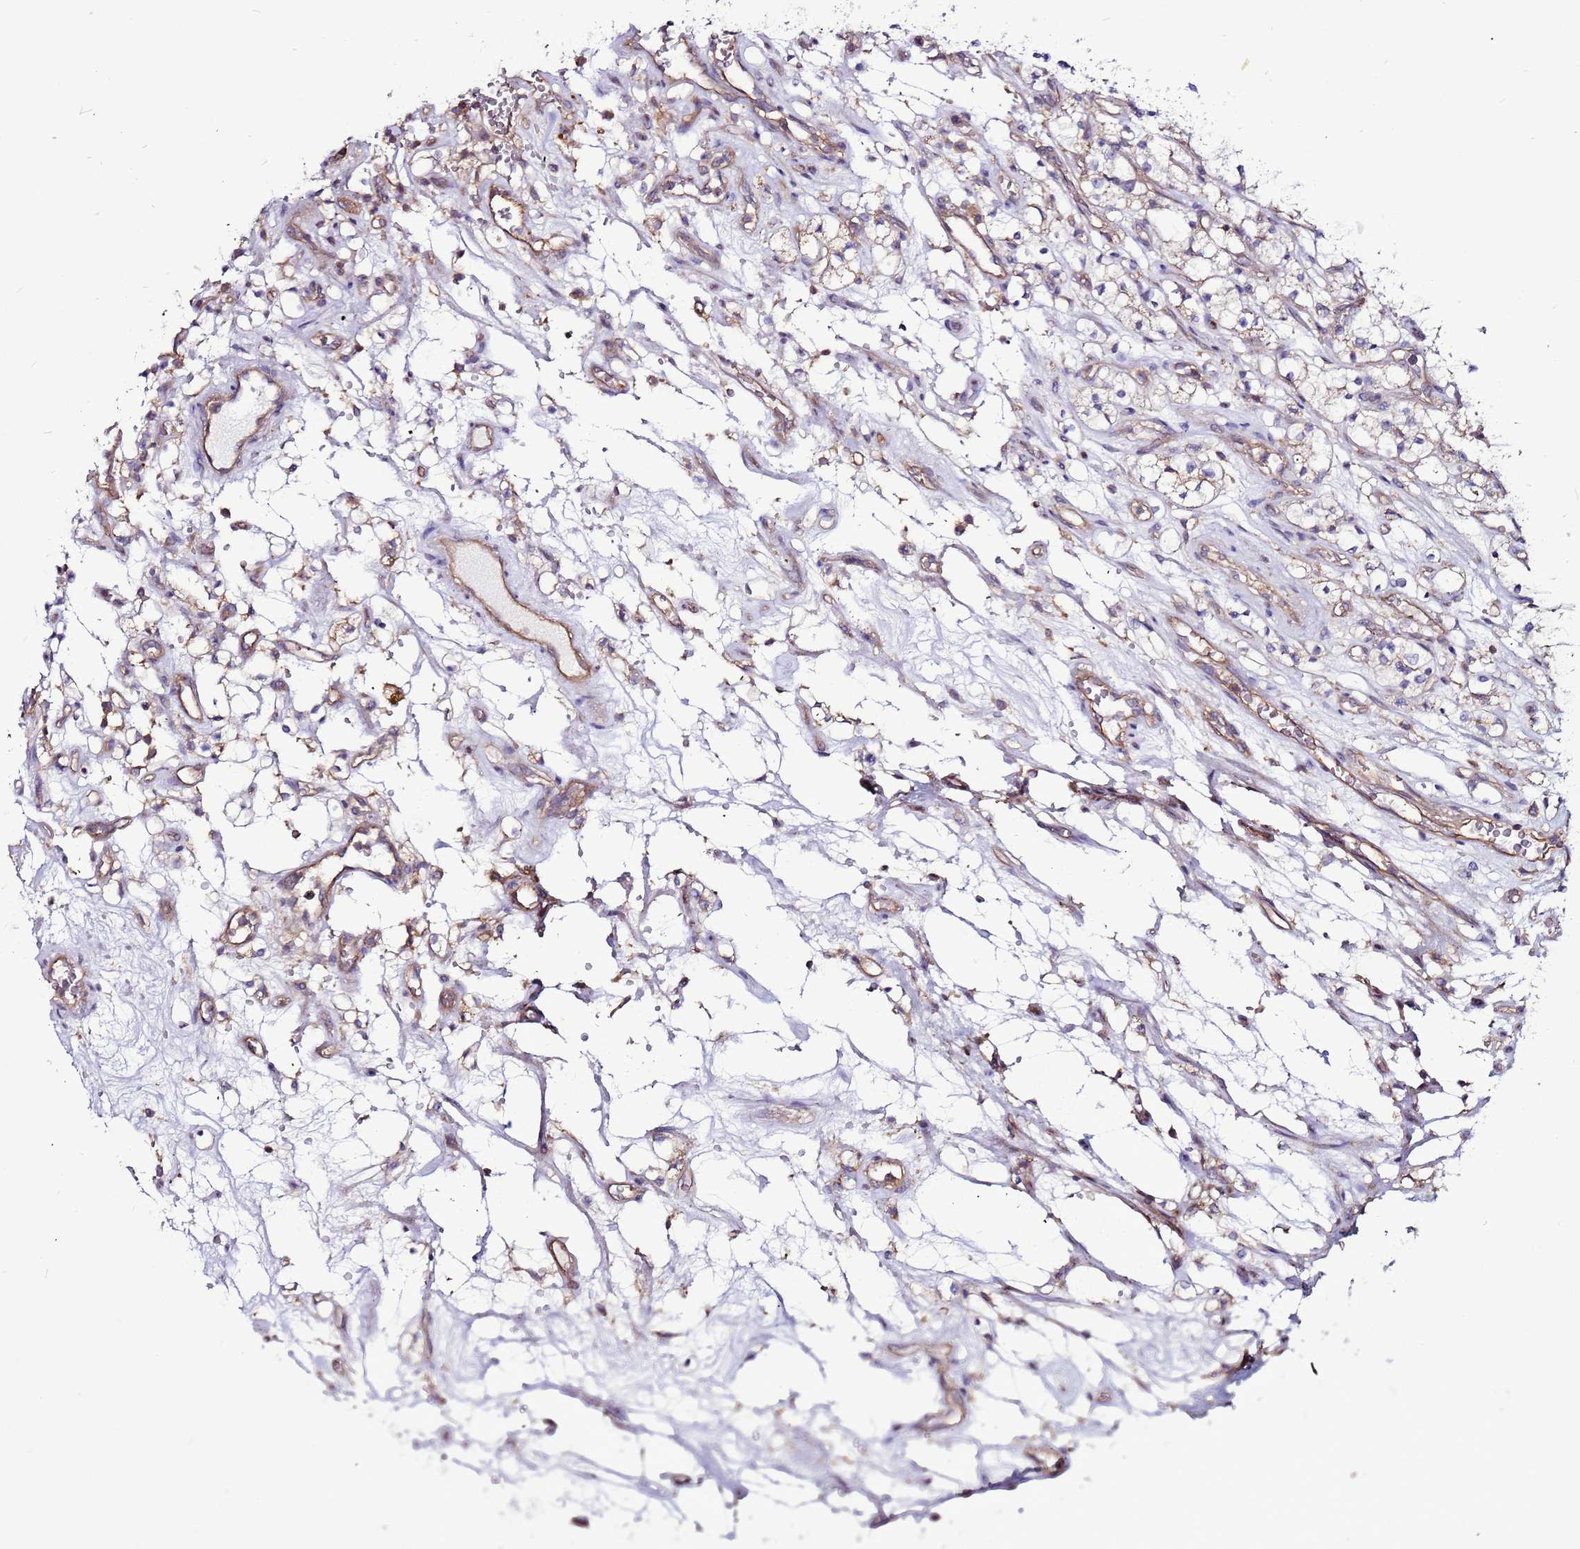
{"staining": {"intensity": "weak", "quantity": "<25%", "location": "cytoplasmic/membranous"}, "tissue": "renal cancer", "cell_type": "Tumor cells", "image_type": "cancer", "snomed": [{"axis": "morphology", "description": "Adenocarcinoma, NOS"}, {"axis": "topography", "description": "Kidney"}], "caption": "Immunohistochemistry (IHC) histopathology image of renal cancer stained for a protein (brown), which shows no expression in tumor cells. (DAB (3,3'-diaminobenzidine) immunohistochemistry (IHC), high magnification).", "gene": "NRN1L", "patient": {"sex": "female", "age": 69}}